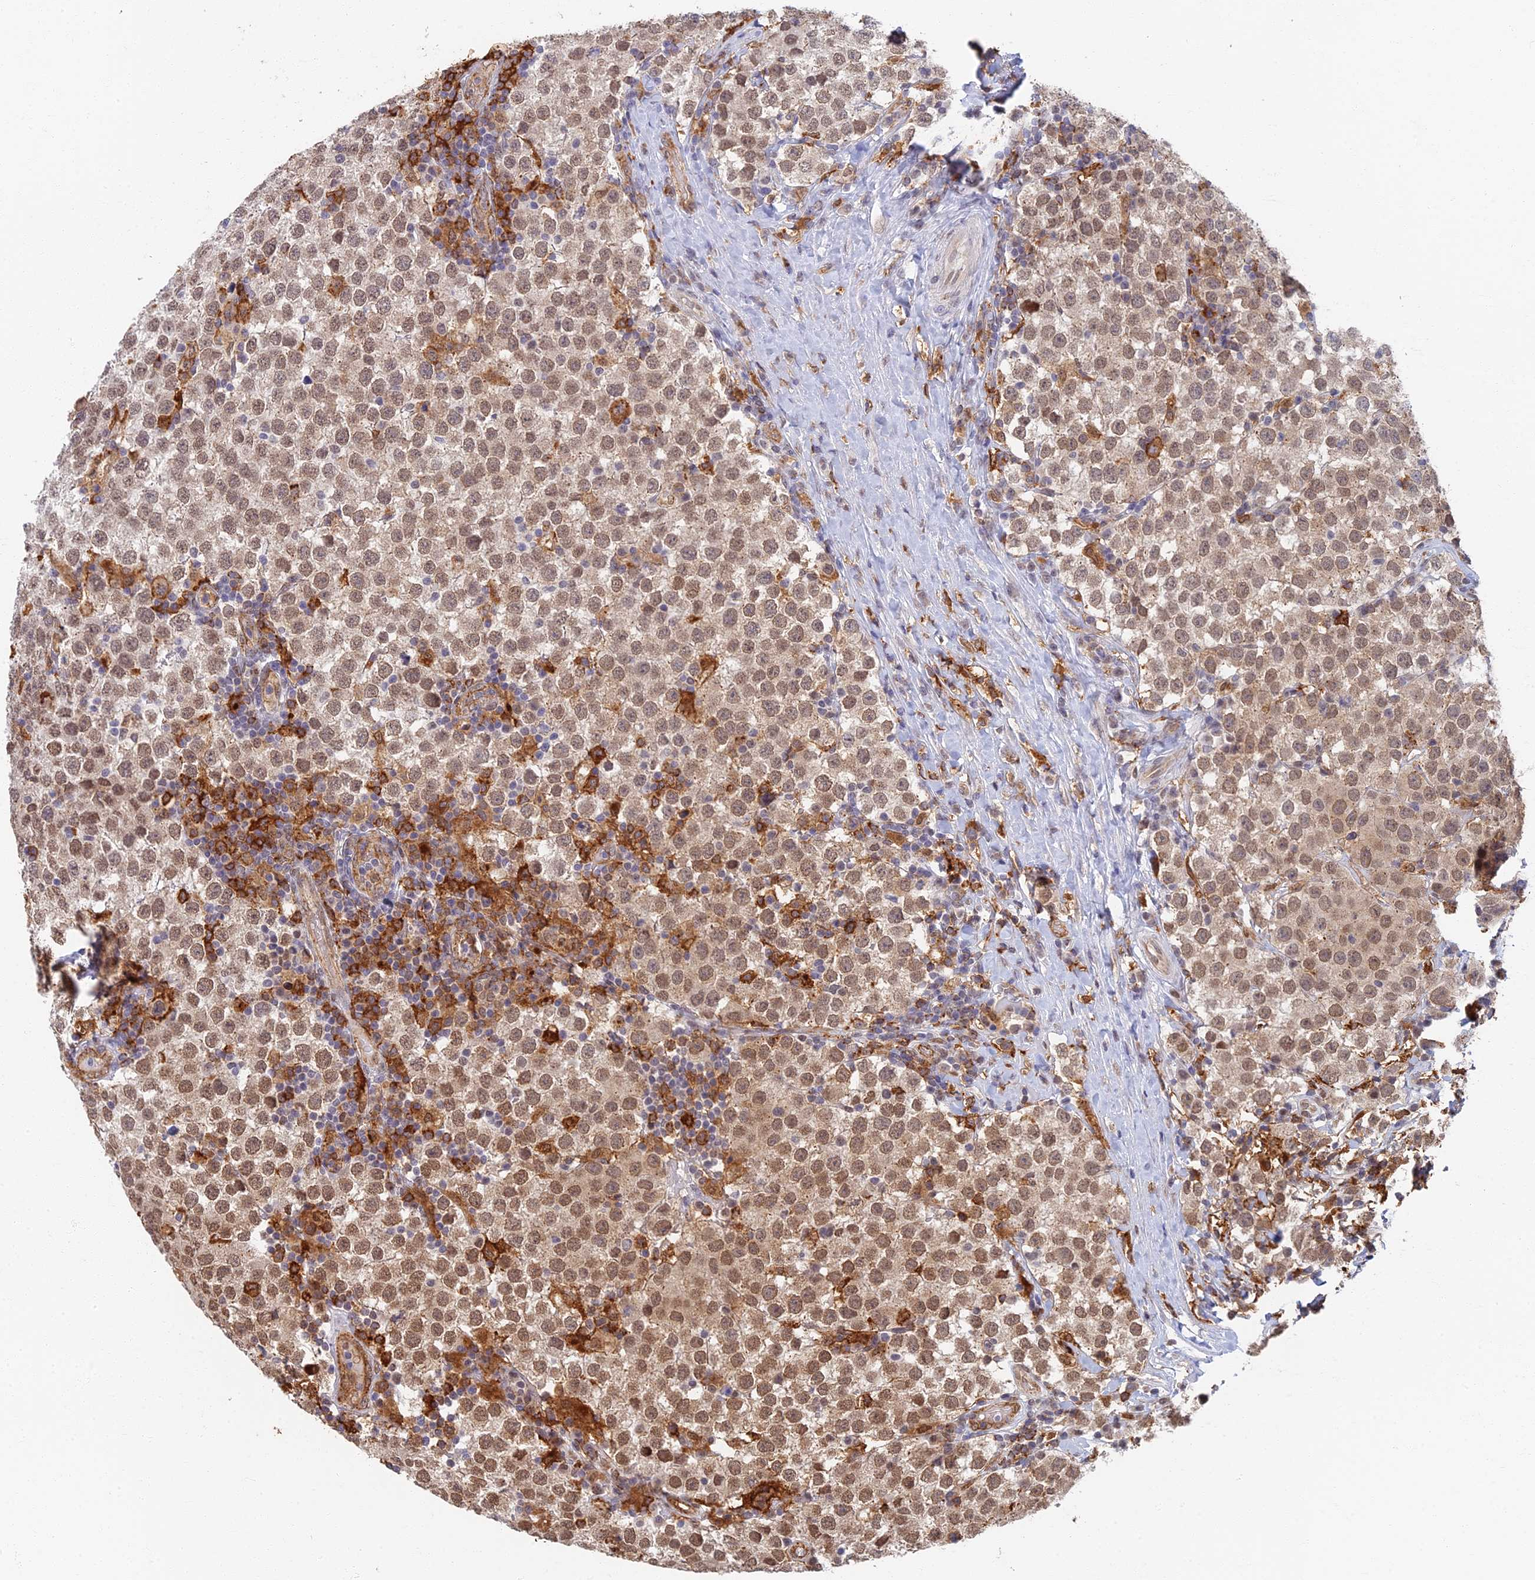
{"staining": {"intensity": "moderate", "quantity": ">75%", "location": "nuclear"}, "tissue": "testis cancer", "cell_type": "Tumor cells", "image_type": "cancer", "snomed": [{"axis": "morphology", "description": "Seminoma, NOS"}, {"axis": "topography", "description": "Testis"}], "caption": "Protein expression analysis of testis seminoma exhibits moderate nuclear positivity in about >75% of tumor cells.", "gene": "GPATCH1", "patient": {"sex": "male", "age": 34}}